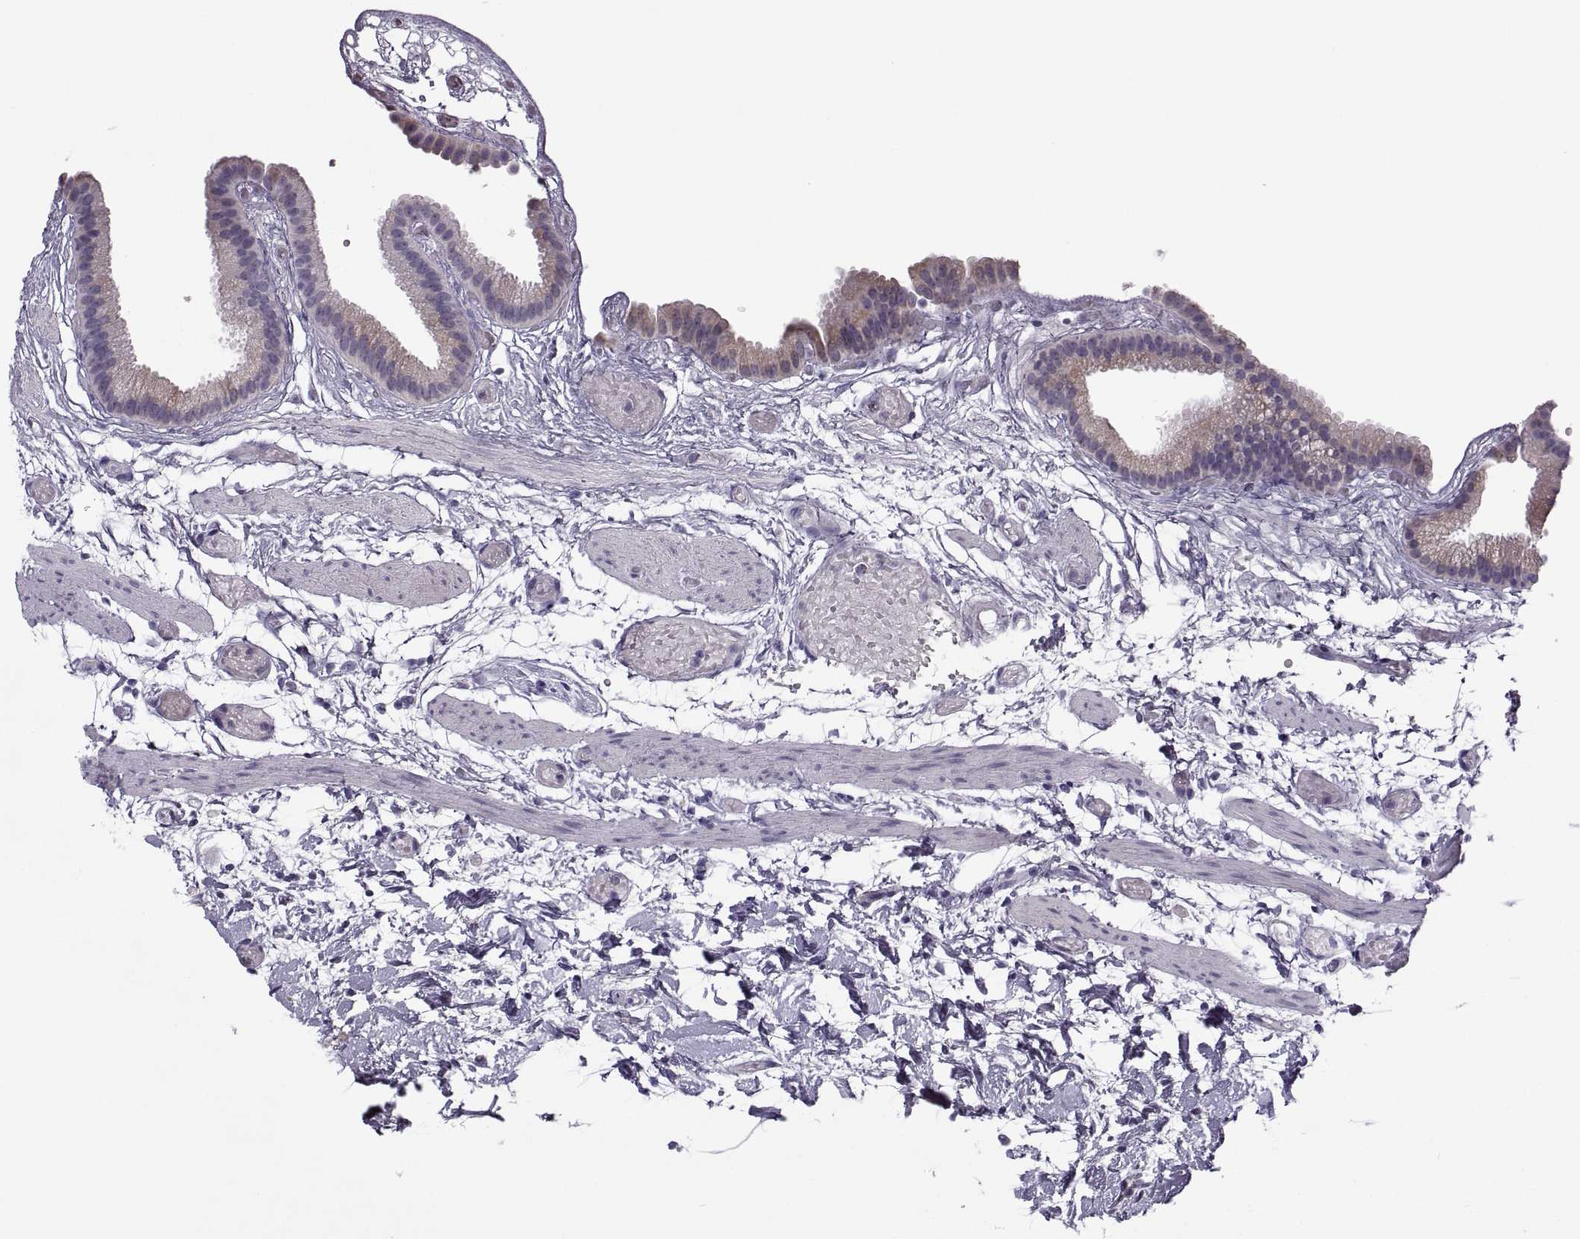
{"staining": {"intensity": "moderate", "quantity": "25%-75%", "location": "cytoplasmic/membranous"}, "tissue": "gallbladder", "cell_type": "Glandular cells", "image_type": "normal", "snomed": [{"axis": "morphology", "description": "Normal tissue, NOS"}, {"axis": "topography", "description": "Gallbladder"}], "caption": "Glandular cells show moderate cytoplasmic/membranous positivity in approximately 25%-75% of cells in benign gallbladder.", "gene": "LETM2", "patient": {"sex": "female", "age": 45}}